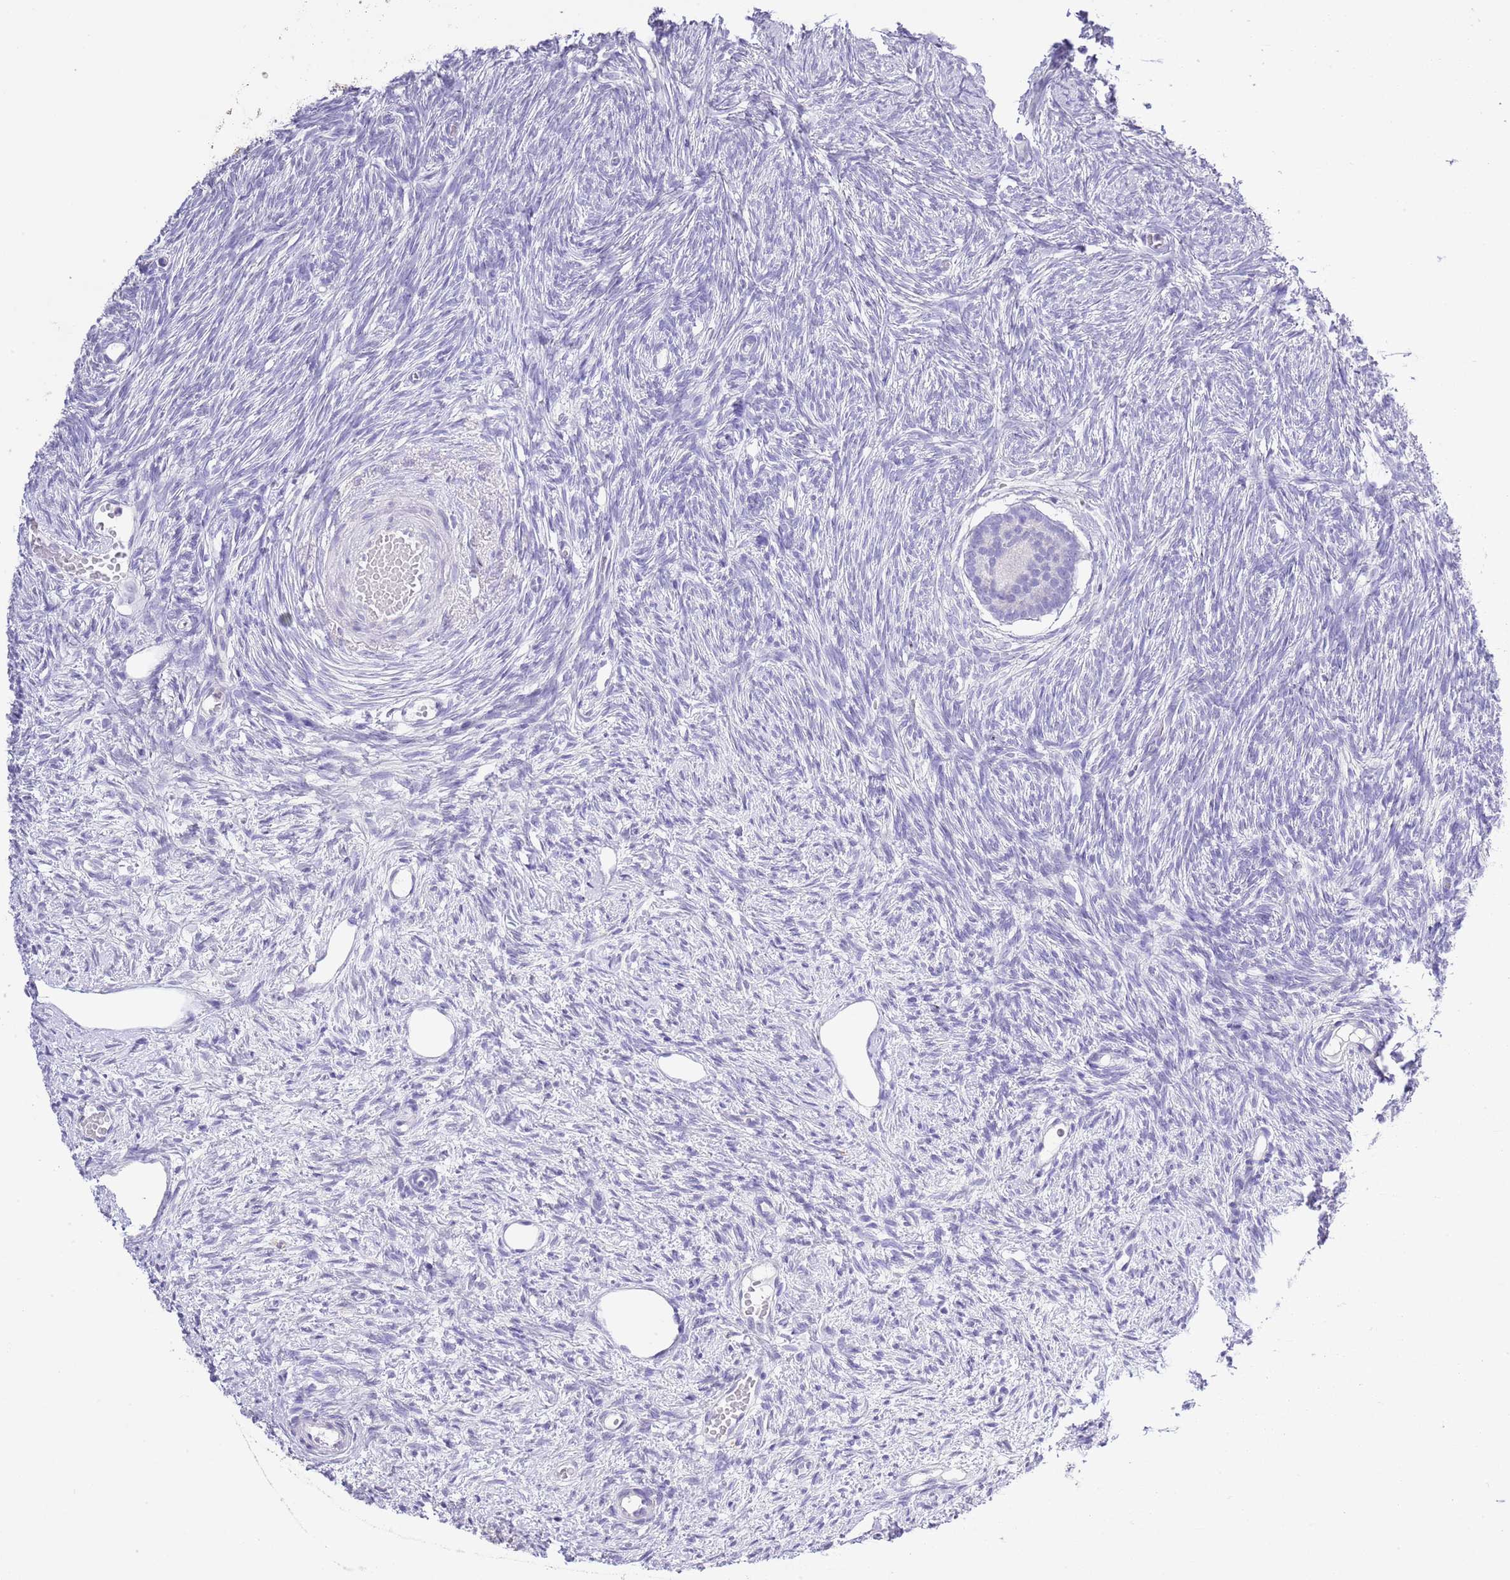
{"staining": {"intensity": "negative", "quantity": "none", "location": "none"}, "tissue": "ovary", "cell_type": "Follicle cells", "image_type": "normal", "snomed": [{"axis": "morphology", "description": "Normal tissue, NOS"}, {"axis": "topography", "description": "Ovary"}], "caption": "This histopathology image is of unremarkable ovary stained with IHC to label a protein in brown with the nuclei are counter-stained blue. There is no expression in follicle cells.", "gene": "OR2Z1", "patient": {"sex": "female", "age": 51}}